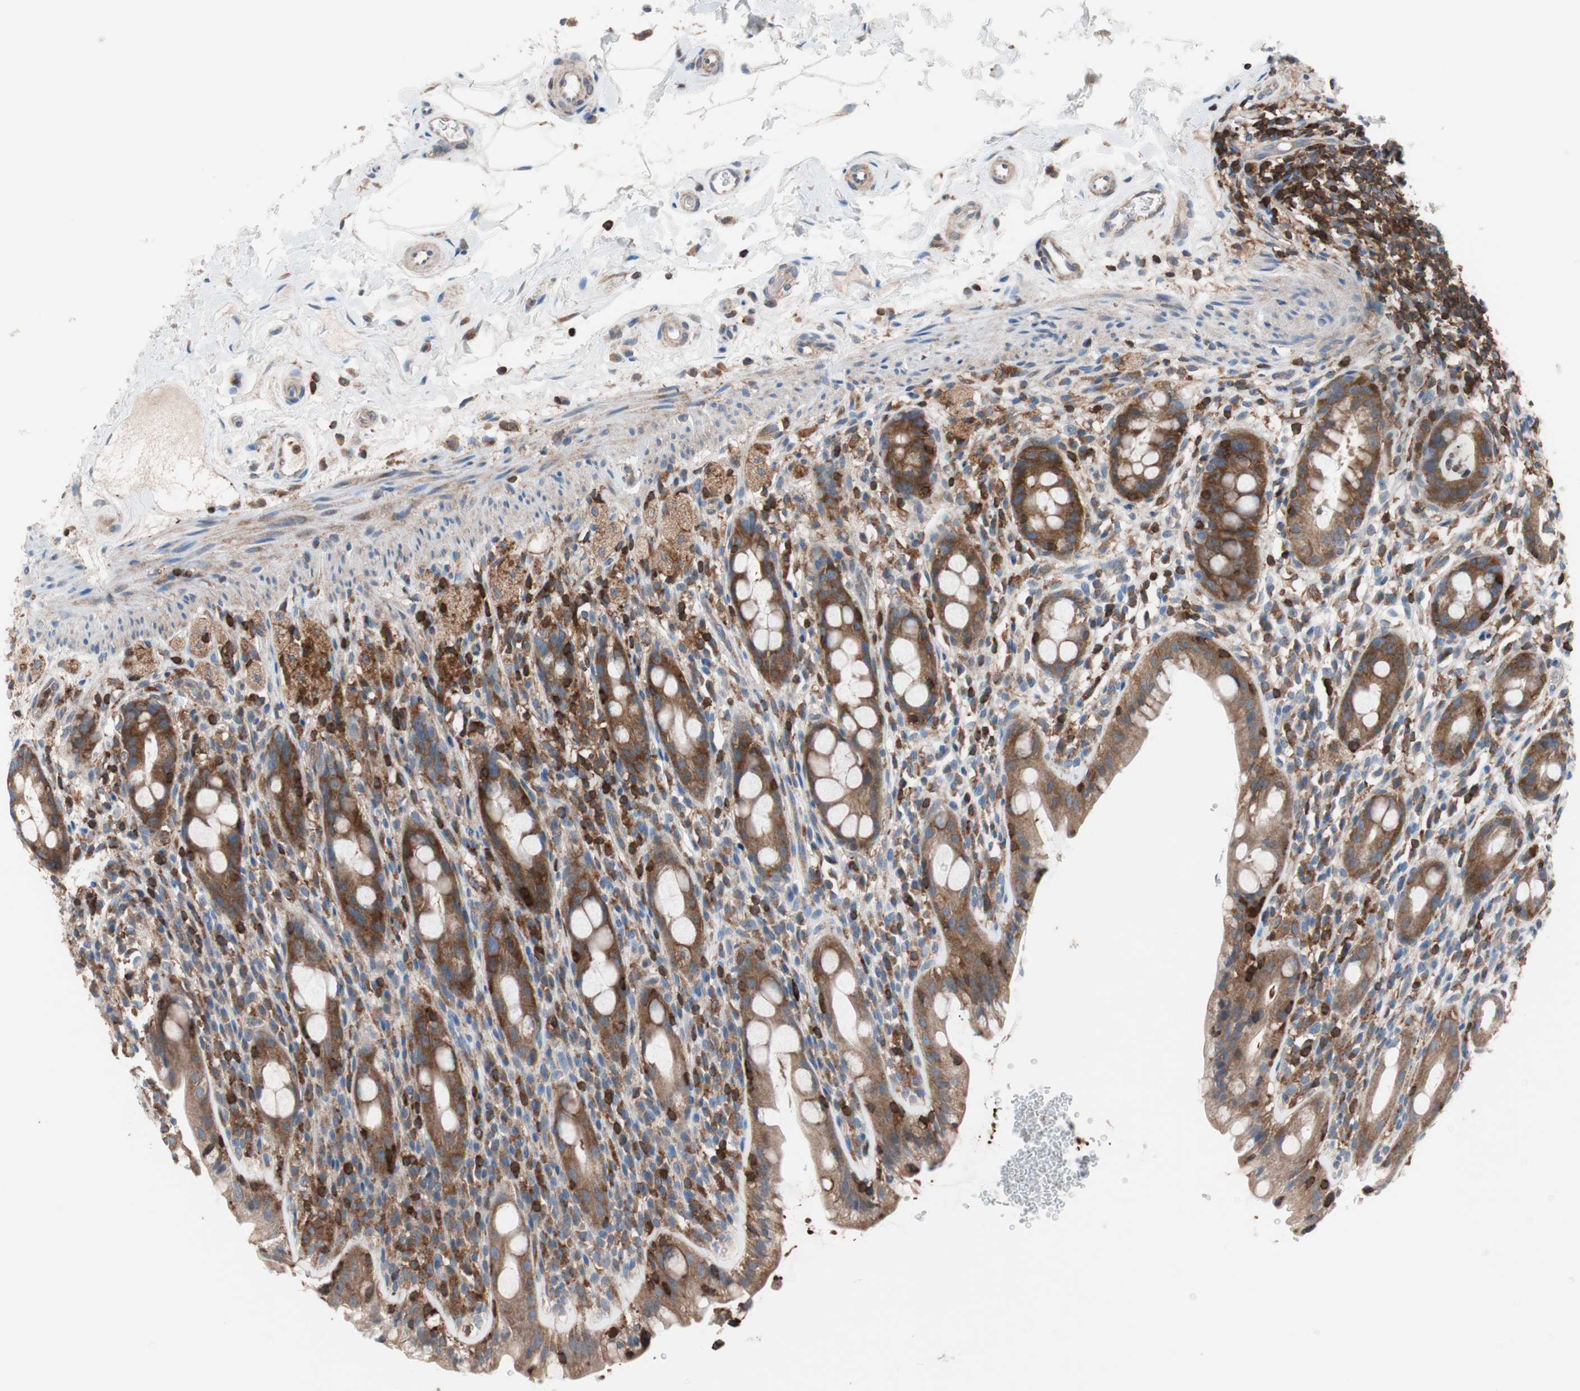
{"staining": {"intensity": "moderate", "quantity": ">75%", "location": "cytoplasmic/membranous"}, "tissue": "rectum", "cell_type": "Glandular cells", "image_type": "normal", "snomed": [{"axis": "morphology", "description": "Normal tissue, NOS"}, {"axis": "topography", "description": "Rectum"}], "caption": "Protein analysis of normal rectum exhibits moderate cytoplasmic/membranous expression in approximately >75% of glandular cells. (Brightfield microscopy of DAB IHC at high magnification).", "gene": "PIK3R1", "patient": {"sex": "male", "age": 44}}